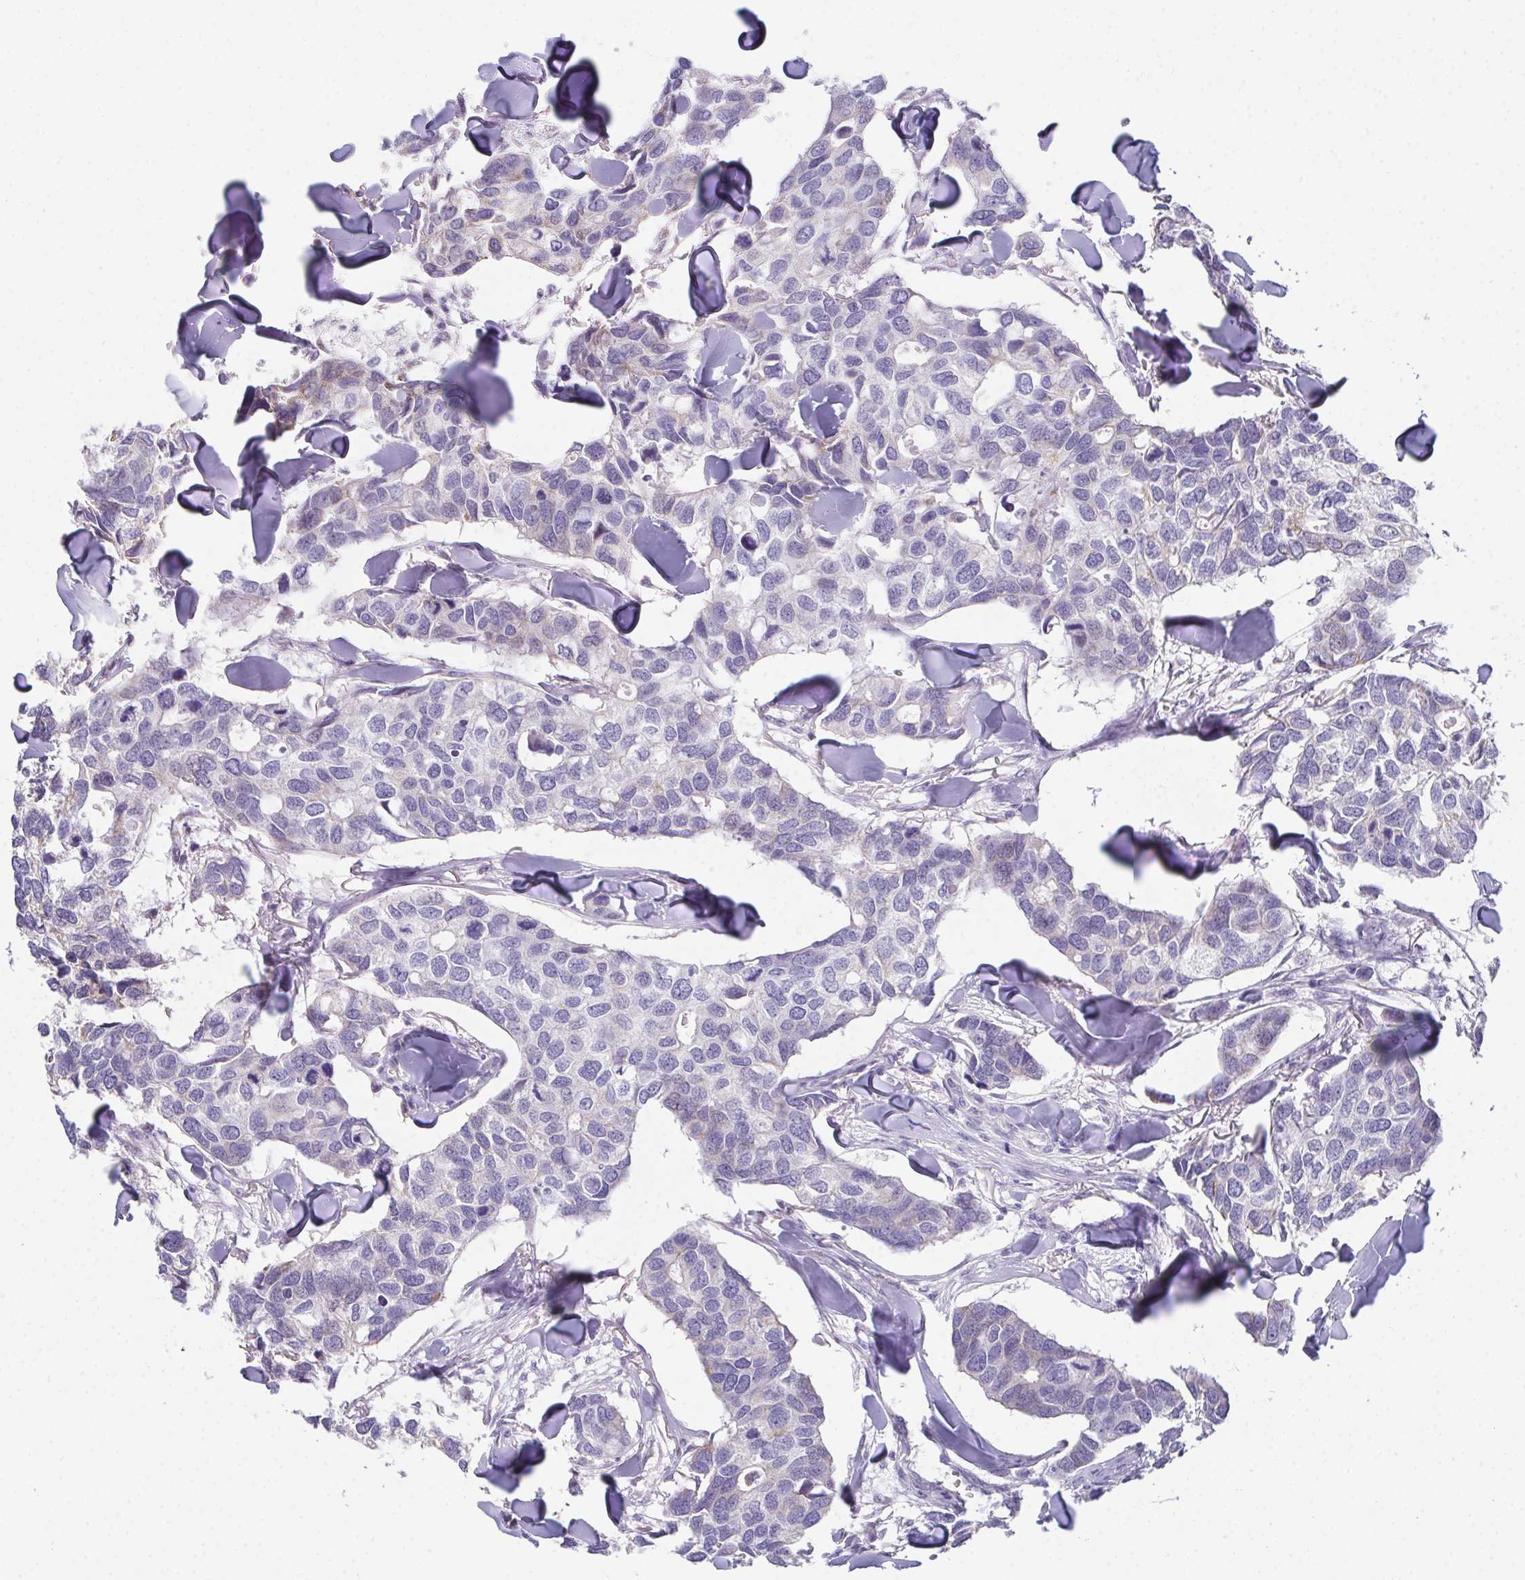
{"staining": {"intensity": "negative", "quantity": "none", "location": "none"}, "tissue": "breast cancer", "cell_type": "Tumor cells", "image_type": "cancer", "snomed": [{"axis": "morphology", "description": "Duct carcinoma"}, {"axis": "topography", "description": "Breast"}], "caption": "DAB (3,3'-diaminobenzidine) immunohistochemical staining of intraductal carcinoma (breast) displays no significant positivity in tumor cells.", "gene": "TEX19", "patient": {"sex": "female", "age": 83}}